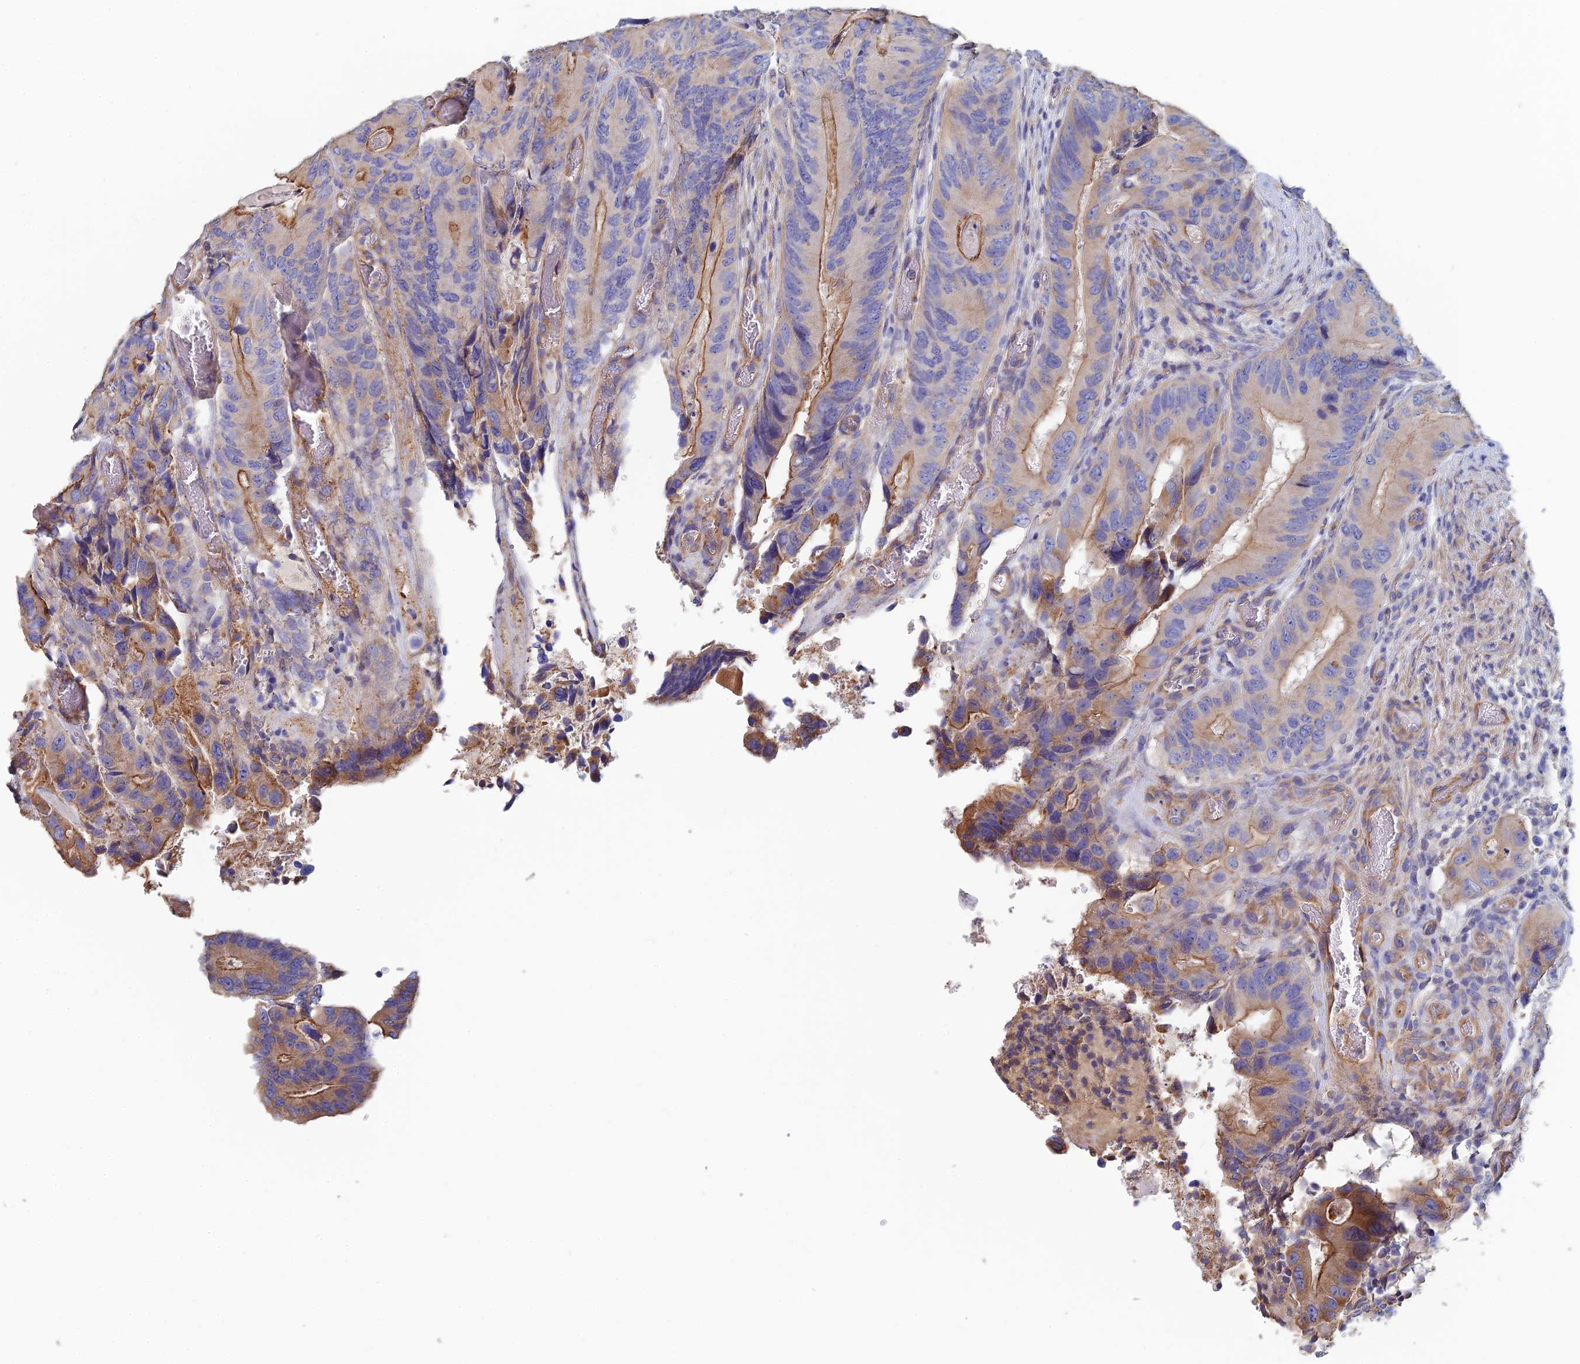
{"staining": {"intensity": "moderate", "quantity": "25%-75%", "location": "cytoplasmic/membranous"}, "tissue": "colorectal cancer", "cell_type": "Tumor cells", "image_type": "cancer", "snomed": [{"axis": "morphology", "description": "Adenocarcinoma, NOS"}, {"axis": "topography", "description": "Colon"}], "caption": "This micrograph demonstrates immunohistochemistry staining of human adenocarcinoma (colorectal), with medium moderate cytoplasmic/membranous staining in about 25%-75% of tumor cells.", "gene": "PCDHA5", "patient": {"sex": "male", "age": 84}}